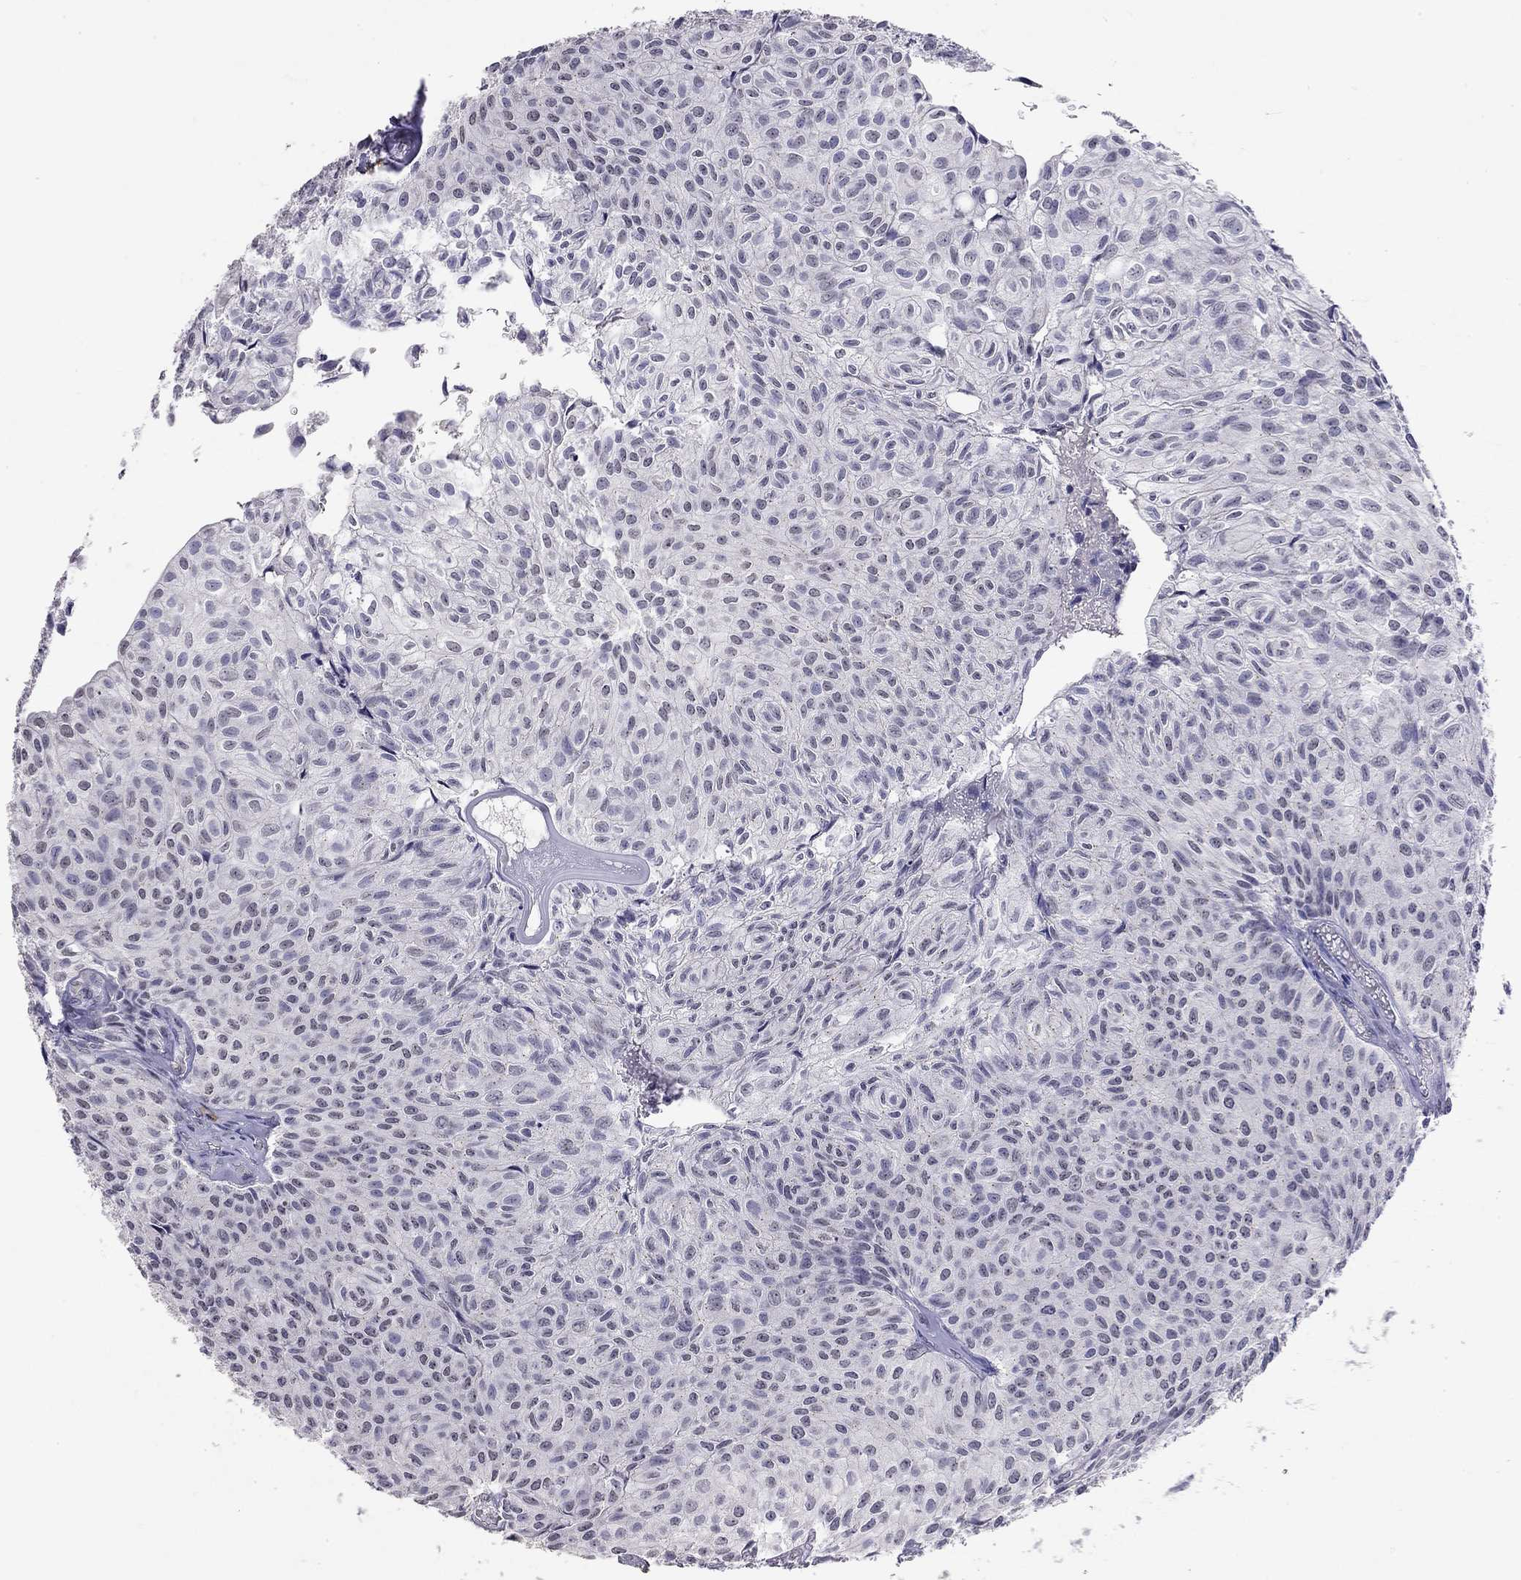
{"staining": {"intensity": "negative", "quantity": "none", "location": "none"}, "tissue": "urothelial cancer", "cell_type": "Tumor cells", "image_type": "cancer", "snomed": [{"axis": "morphology", "description": "Urothelial carcinoma, Low grade"}, {"axis": "topography", "description": "Urinary bladder"}], "caption": "This is an immunohistochemistry photomicrograph of human urothelial cancer. There is no expression in tumor cells.", "gene": "WNK3", "patient": {"sex": "male", "age": 89}}